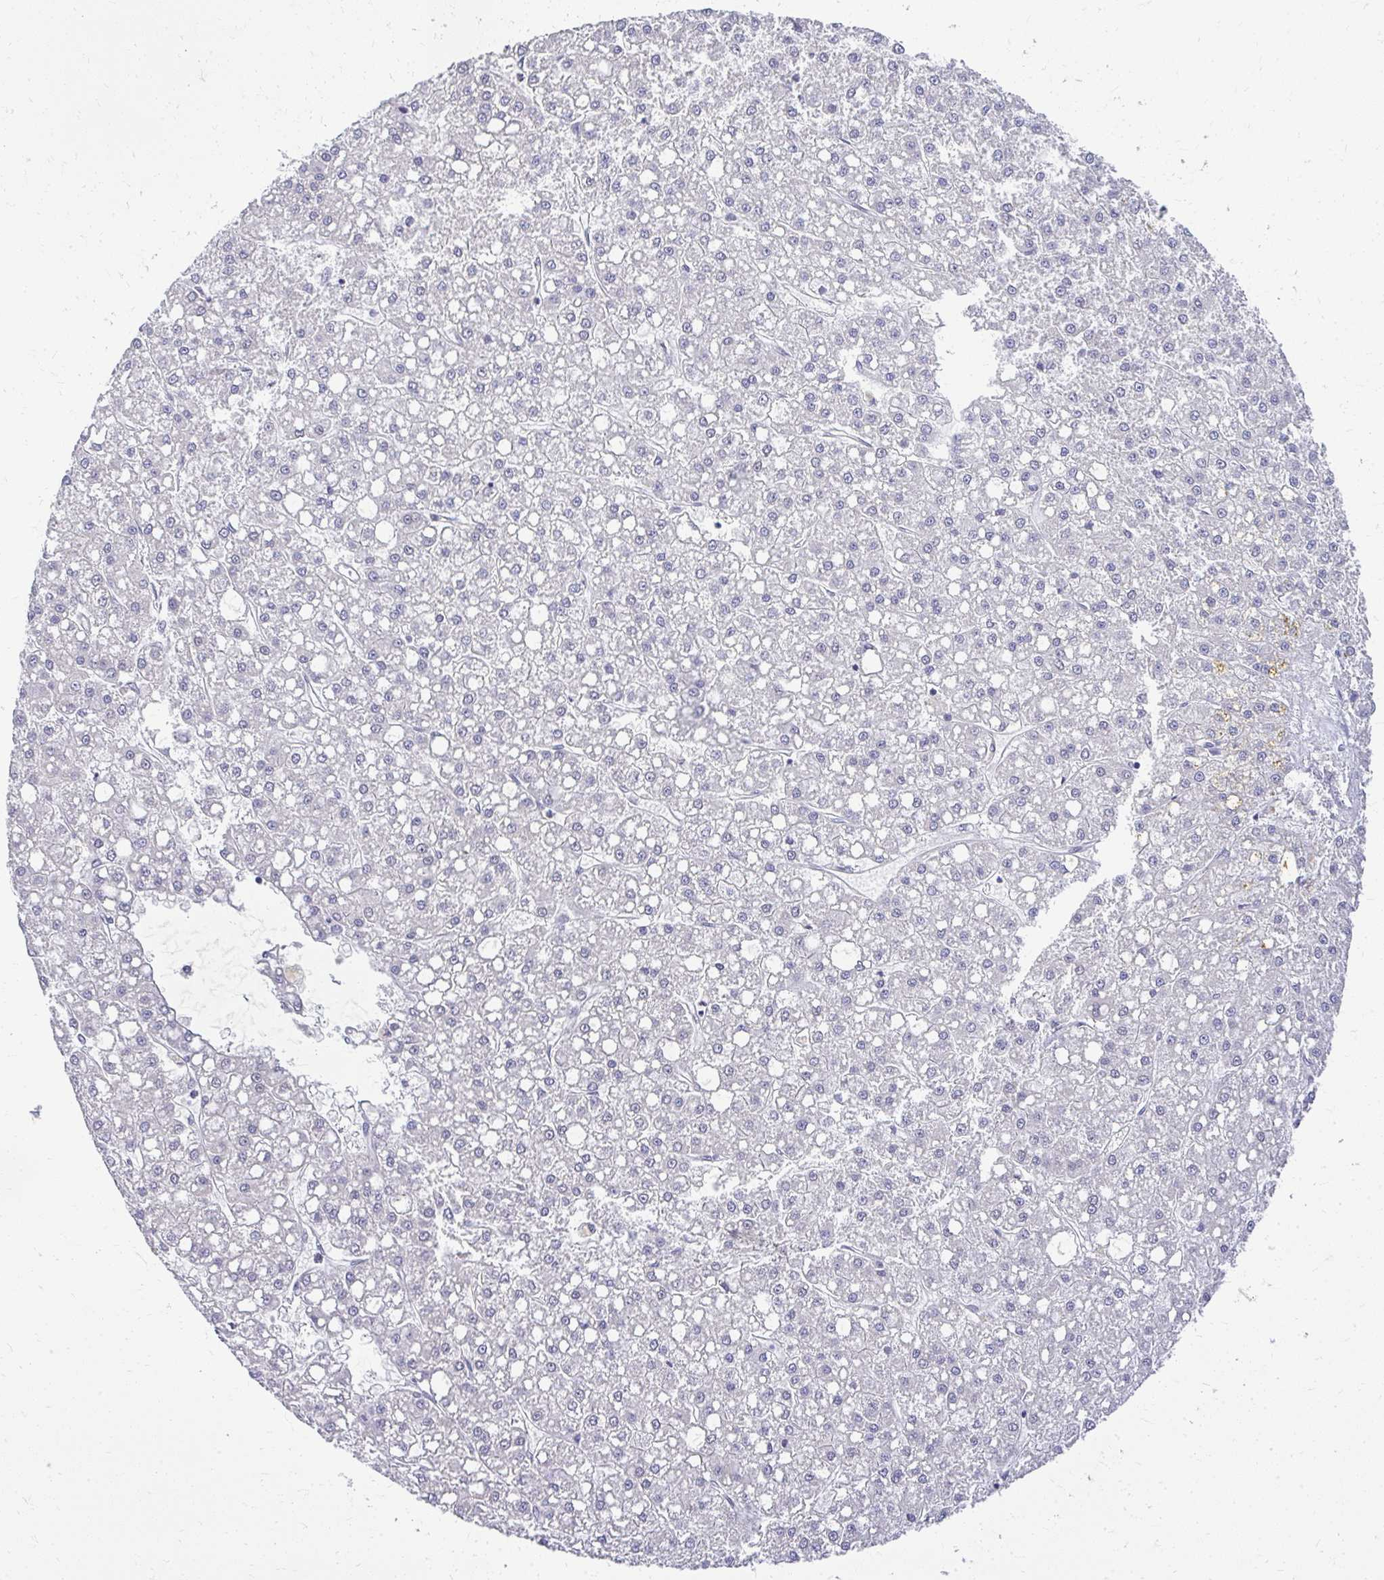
{"staining": {"intensity": "negative", "quantity": "none", "location": "none"}, "tissue": "liver cancer", "cell_type": "Tumor cells", "image_type": "cancer", "snomed": [{"axis": "morphology", "description": "Carcinoma, Hepatocellular, NOS"}, {"axis": "topography", "description": "Liver"}], "caption": "An image of liver cancer stained for a protein exhibits no brown staining in tumor cells. (Stains: DAB (3,3'-diaminobenzidine) immunohistochemistry with hematoxylin counter stain, Microscopy: brightfield microscopy at high magnification).", "gene": "TEX33", "patient": {"sex": "male", "age": 67}}